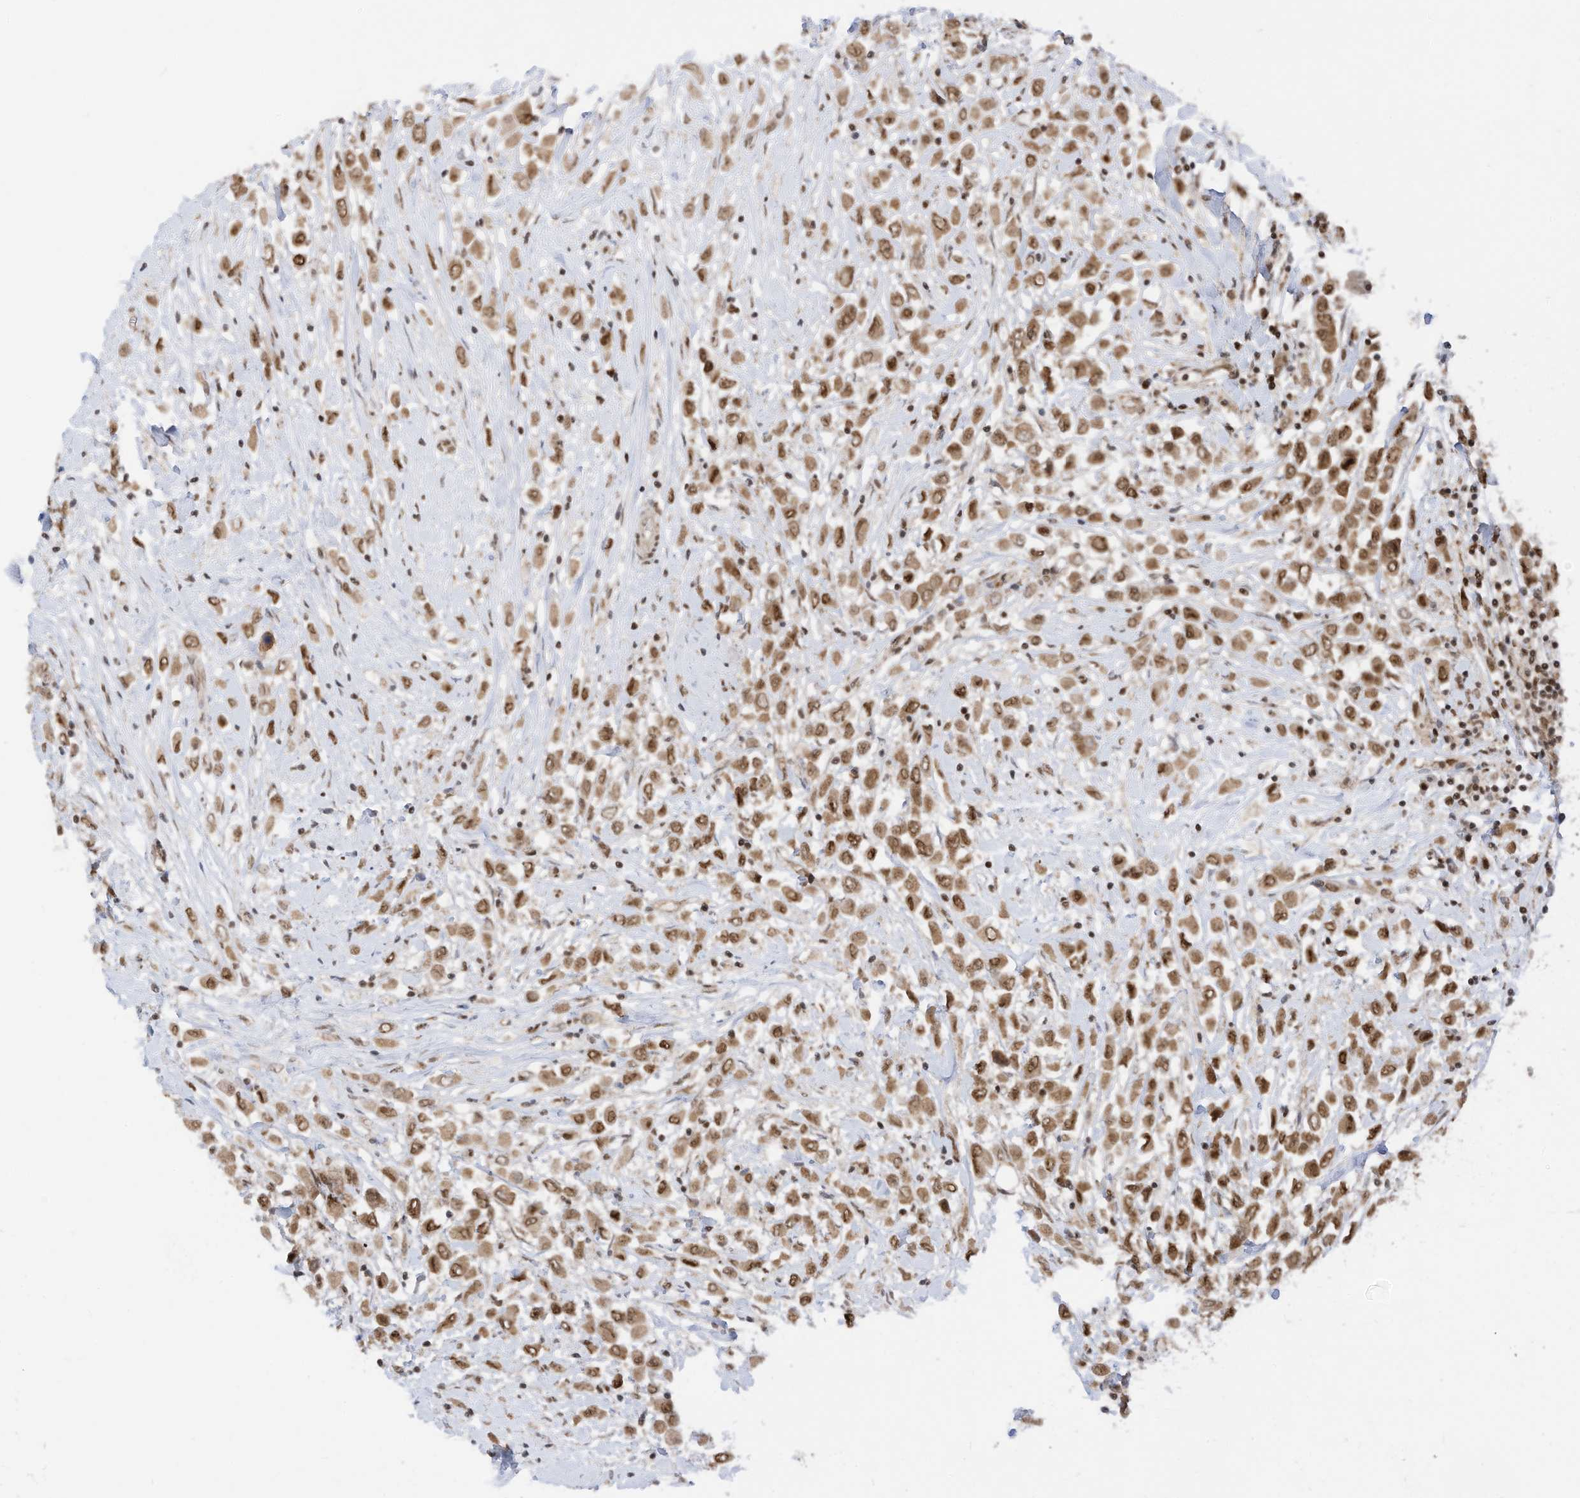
{"staining": {"intensity": "moderate", "quantity": ">75%", "location": "cytoplasmic/membranous,nuclear"}, "tissue": "breast cancer", "cell_type": "Tumor cells", "image_type": "cancer", "snomed": [{"axis": "morphology", "description": "Duct carcinoma"}, {"axis": "topography", "description": "Breast"}], "caption": "Protein positivity by IHC exhibits moderate cytoplasmic/membranous and nuclear staining in about >75% of tumor cells in breast cancer (infiltrating ductal carcinoma).", "gene": "AURKAIP1", "patient": {"sex": "female", "age": 61}}